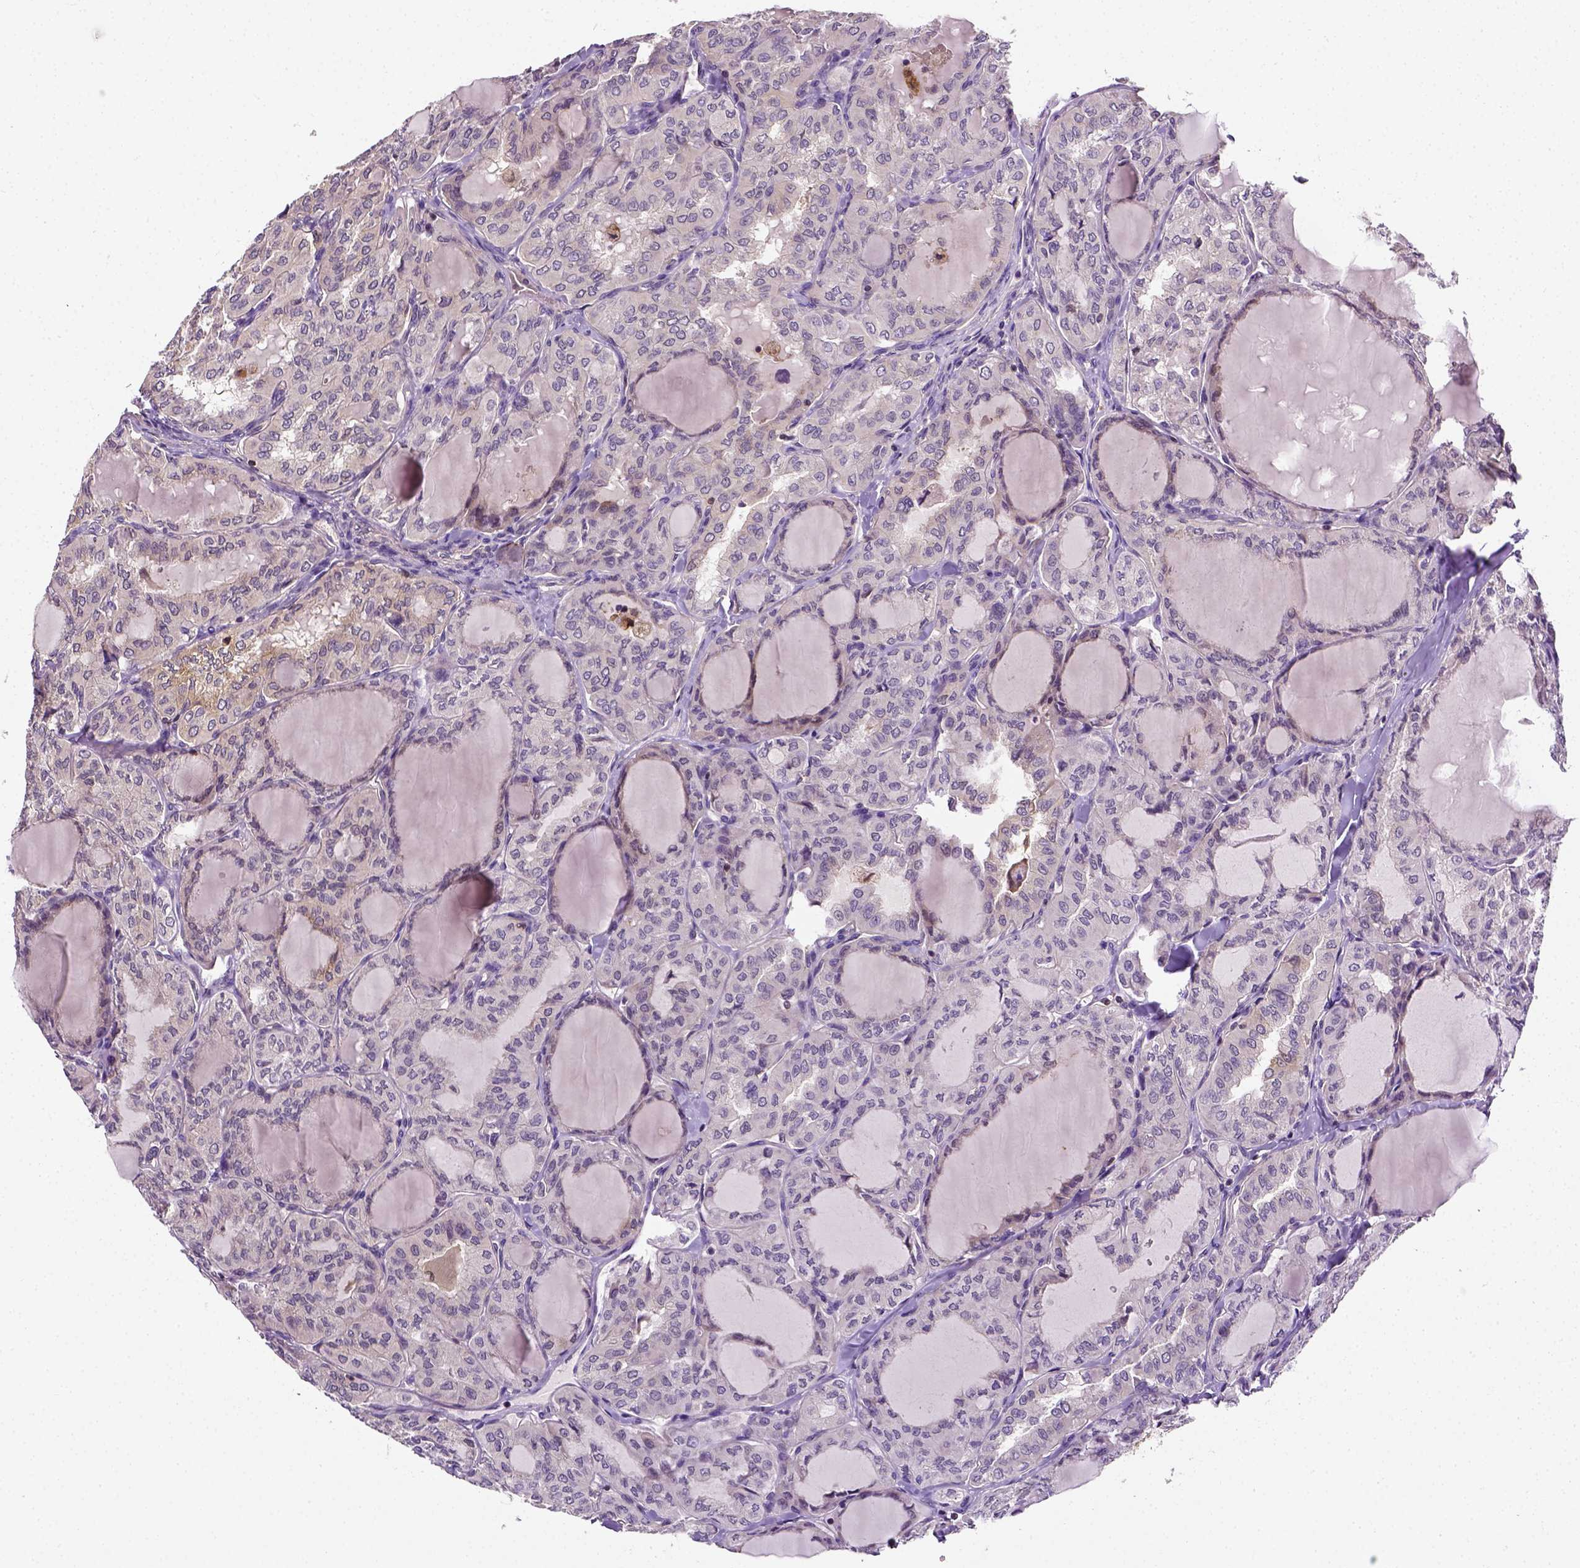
{"staining": {"intensity": "negative", "quantity": "none", "location": "none"}, "tissue": "thyroid cancer", "cell_type": "Tumor cells", "image_type": "cancer", "snomed": [{"axis": "morphology", "description": "Papillary adenocarcinoma, NOS"}, {"axis": "topography", "description": "Thyroid gland"}], "caption": "A micrograph of human papillary adenocarcinoma (thyroid) is negative for staining in tumor cells.", "gene": "MATK", "patient": {"sex": "male", "age": 20}}